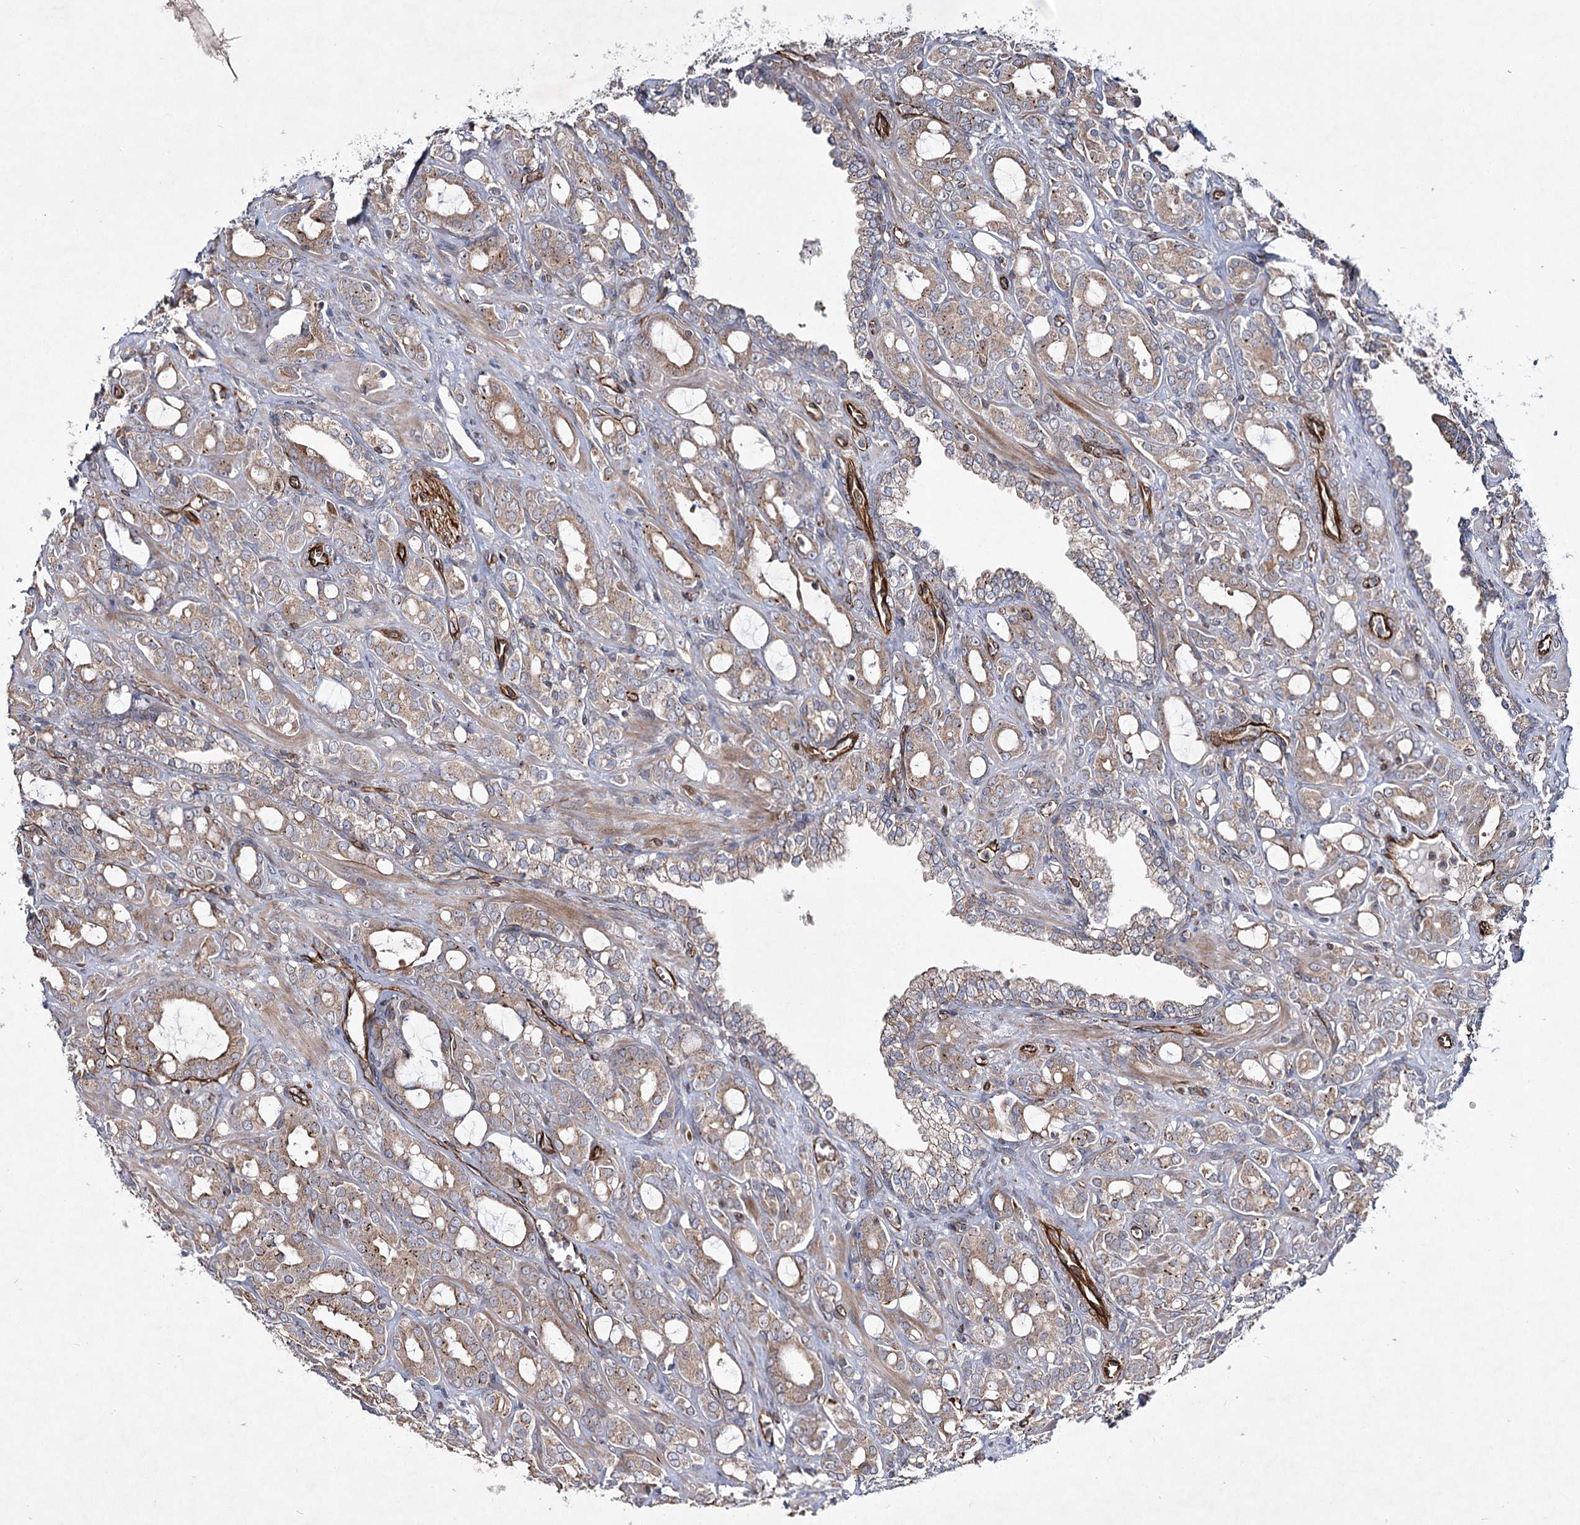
{"staining": {"intensity": "weak", "quantity": ">75%", "location": "cytoplasmic/membranous"}, "tissue": "prostate cancer", "cell_type": "Tumor cells", "image_type": "cancer", "snomed": [{"axis": "morphology", "description": "Adenocarcinoma, High grade"}, {"axis": "topography", "description": "Prostate"}], "caption": "Immunohistochemistry (IHC) photomicrograph of human adenocarcinoma (high-grade) (prostate) stained for a protein (brown), which exhibits low levels of weak cytoplasmic/membranous expression in about >75% of tumor cells.", "gene": "DPEP2", "patient": {"sex": "male", "age": 72}}